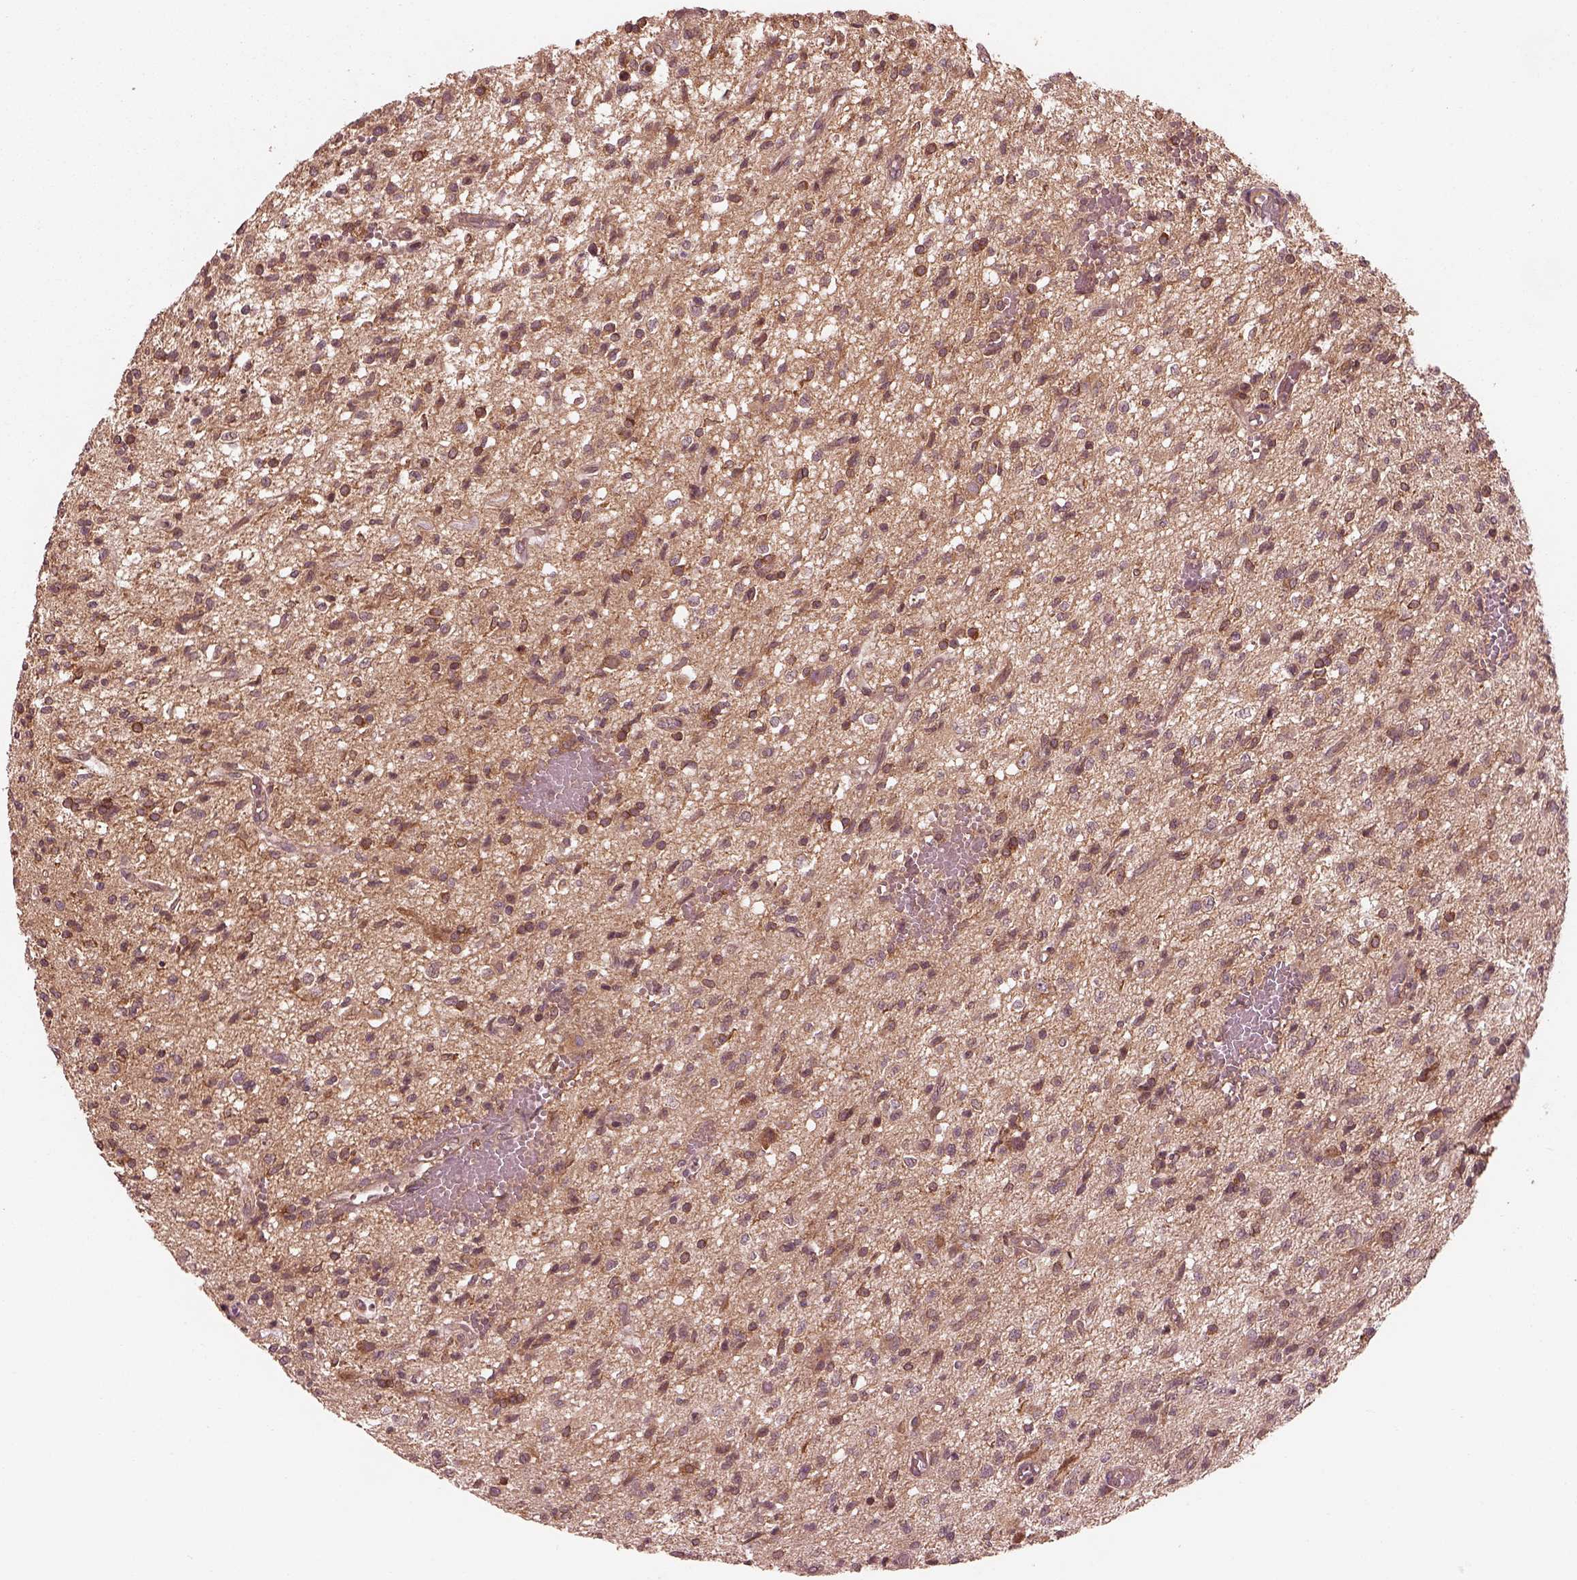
{"staining": {"intensity": "moderate", "quantity": "25%-75%", "location": "cytoplasmic/membranous"}, "tissue": "glioma", "cell_type": "Tumor cells", "image_type": "cancer", "snomed": [{"axis": "morphology", "description": "Glioma, malignant, Low grade"}, {"axis": "topography", "description": "Brain"}], "caption": "Low-grade glioma (malignant) was stained to show a protein in brown. There is medium levels of moderate cytoplasmic/membranous positivity in about 25%-75% of tumor cells.", "gene": "PIK3R2", "patient": {"sex": "male", "age": 64}}